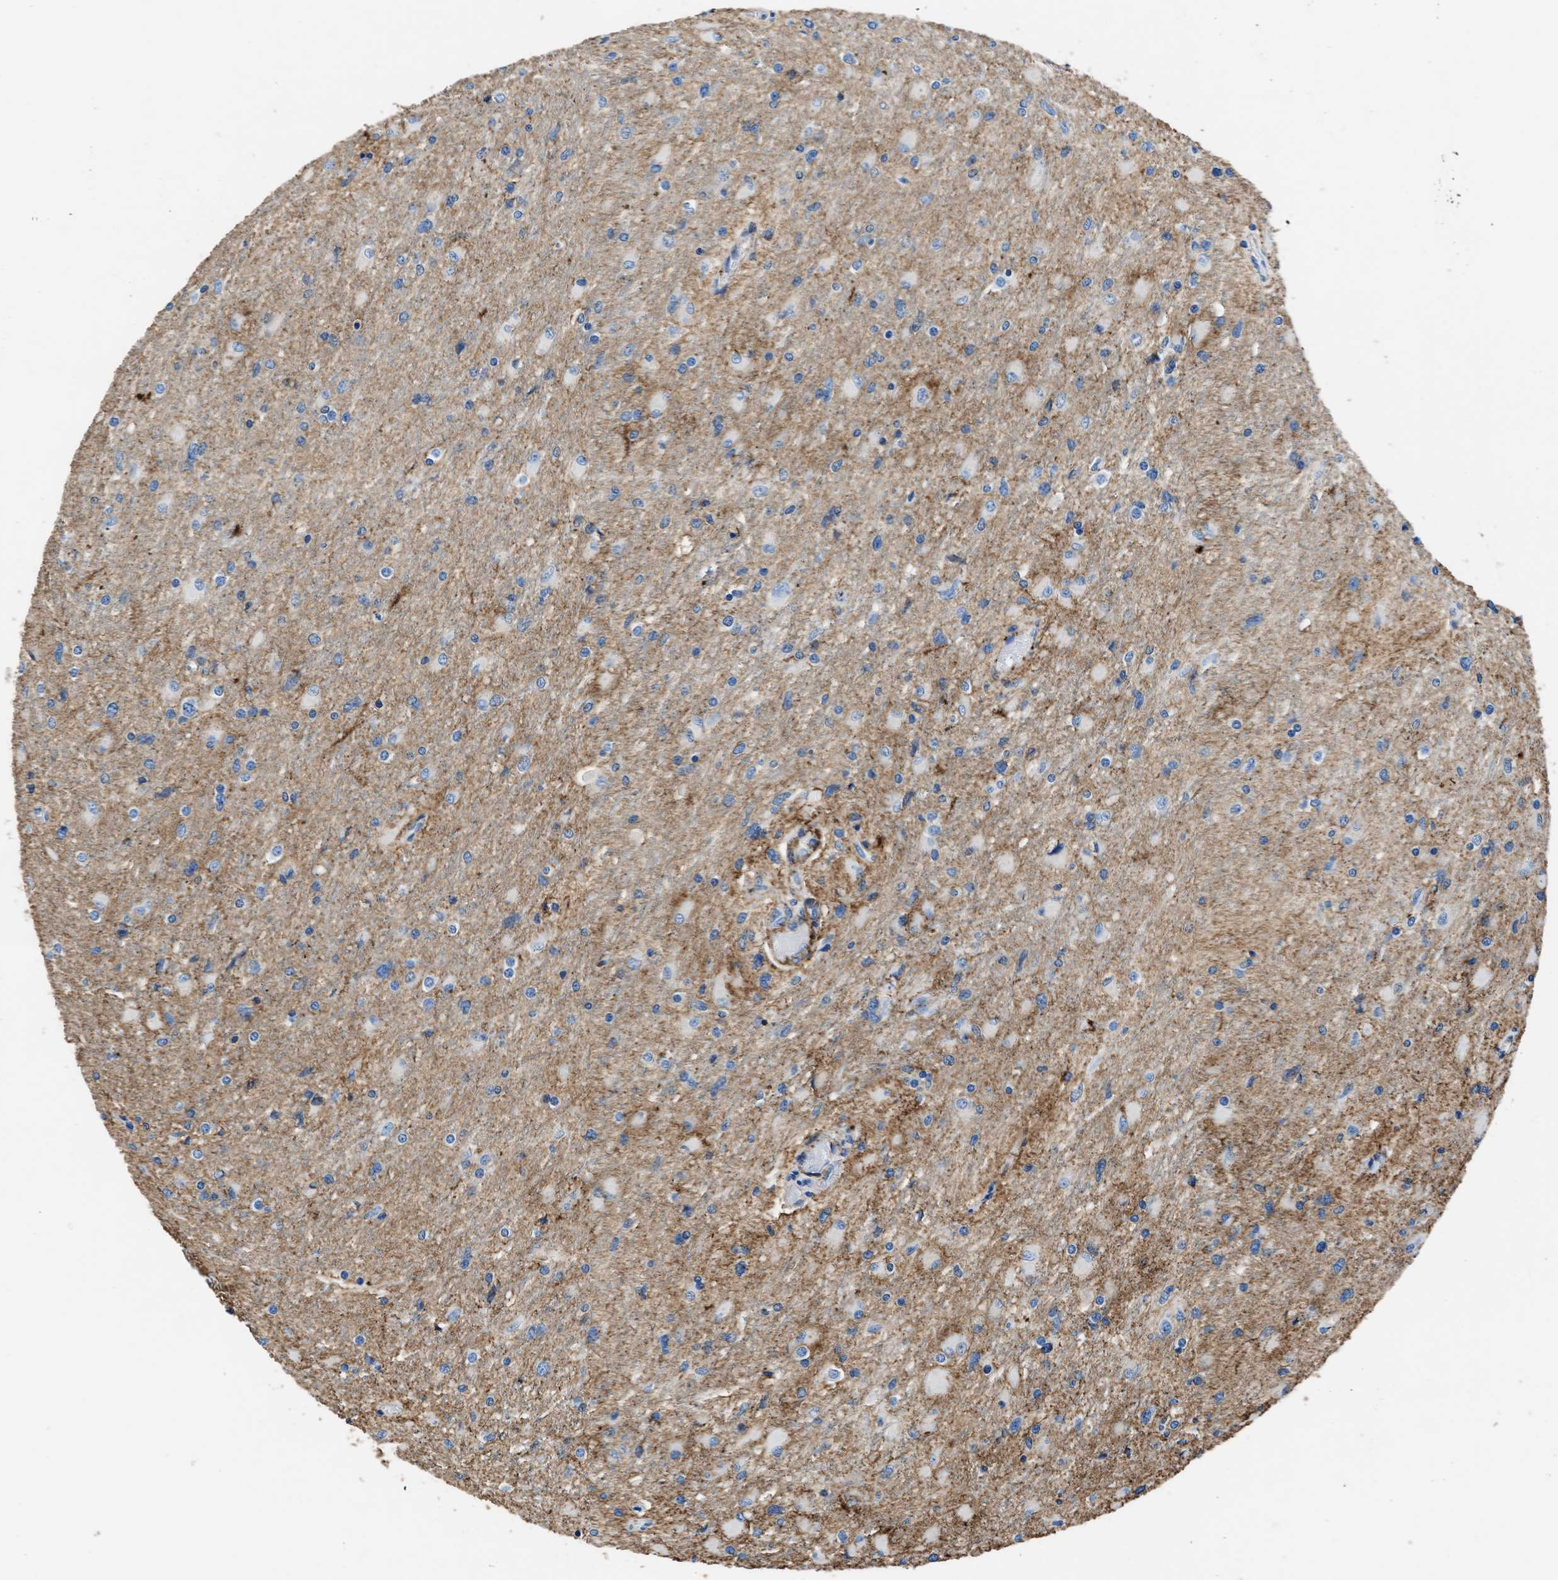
{"staining": {"intensity": "weak", "quantity": "<25%", "location": "cytoplasmic/membranous"}, "tissue": "glioma", "cell_type": "Tumor cells", "image_type": "cancer", "snomed": [{"axis": "morphology", "description": "Glioma, malignant, High grade"}, {"axis": "topography", "description": "Cerebral cortex"}], "caption": "Tumor cells show no significant protein expression in glioma. (DAB (3,3'-diaminobenzidine) immunohistochemistry (IHC) visualized using brightfield microscopy, high magnification).", "gene": "KCNQ4", "patient": {"sex": "female", "age": 36}}